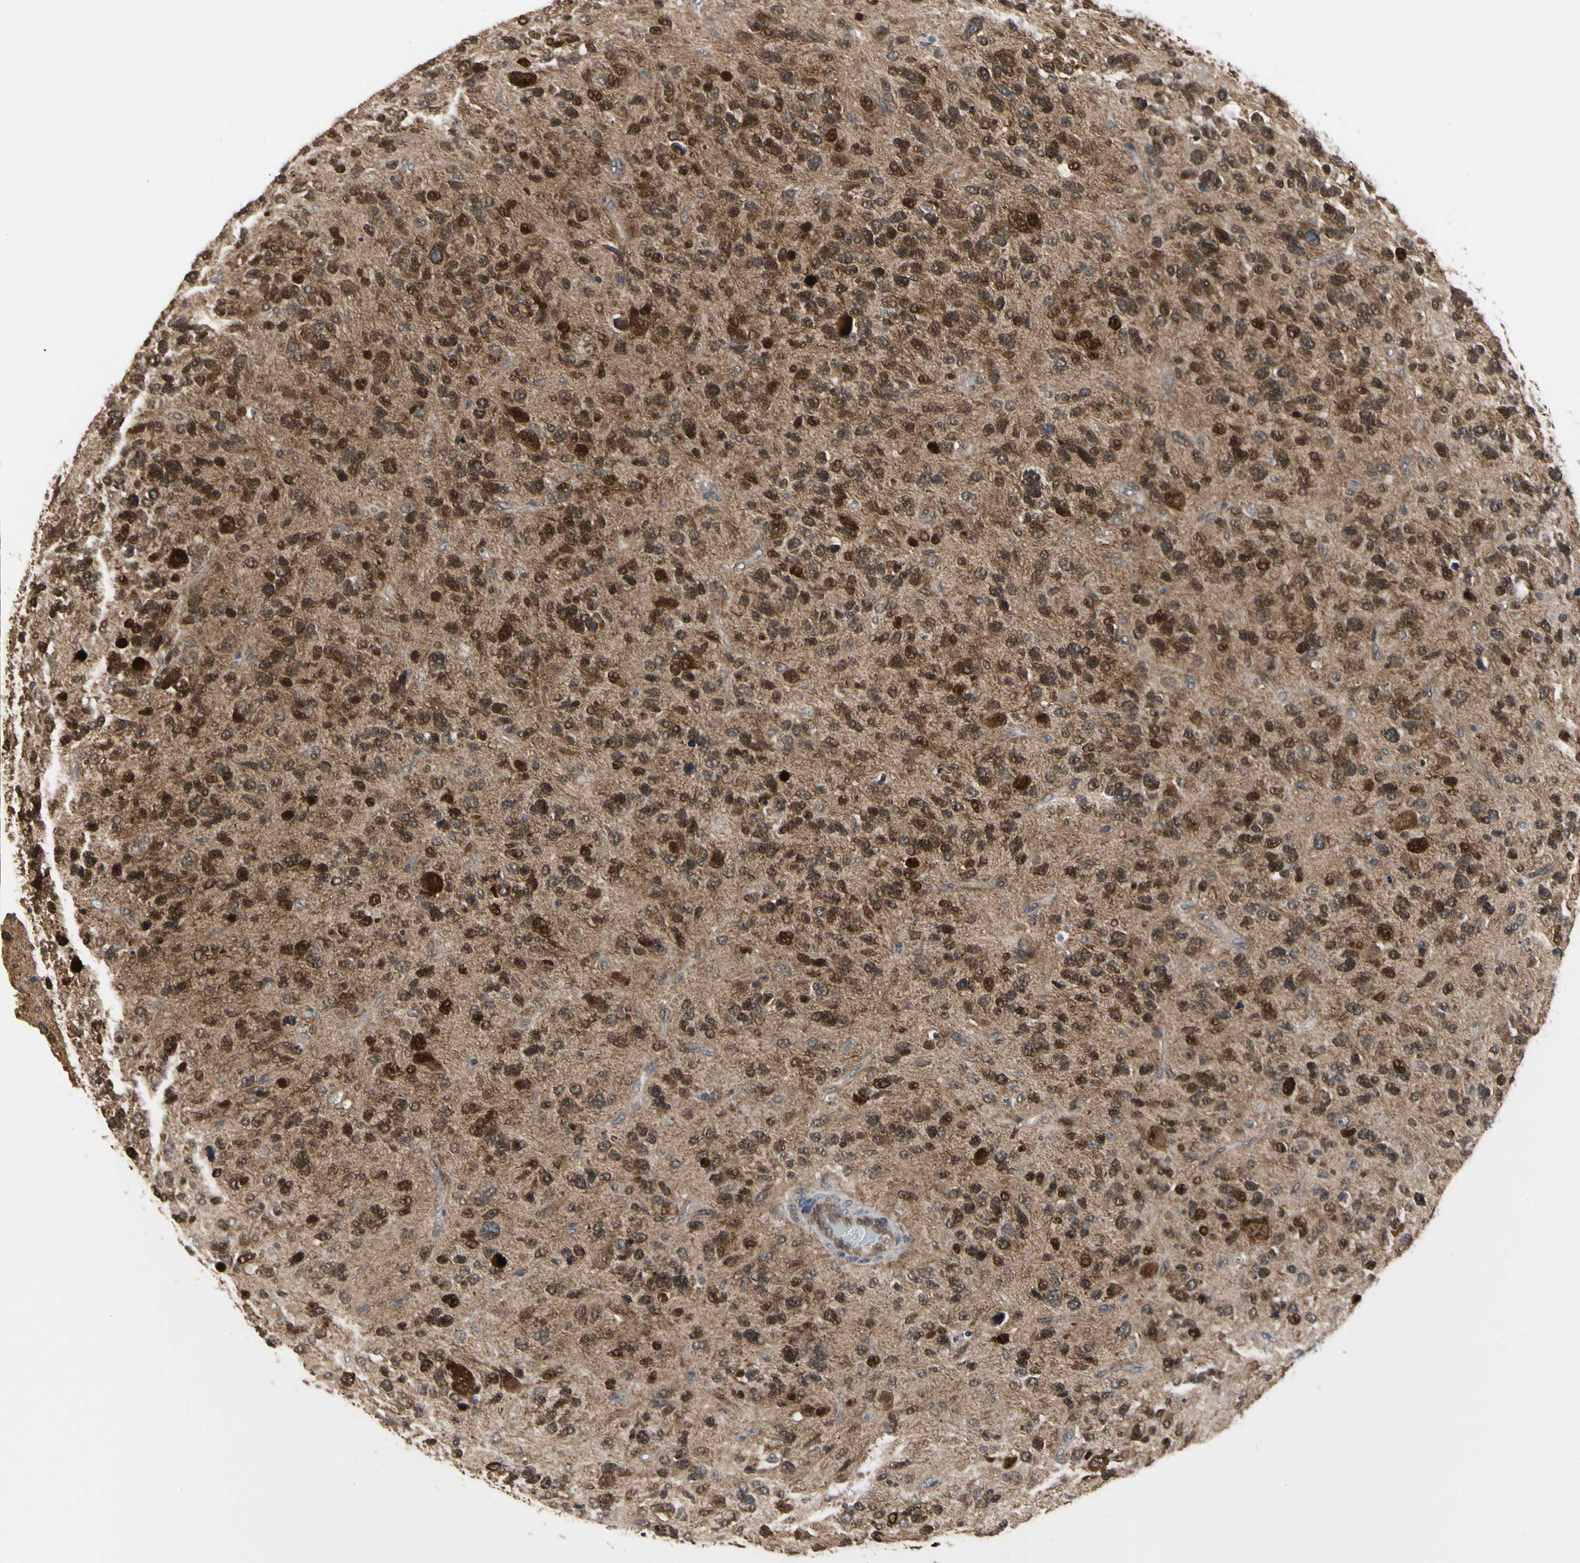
{"staining": {"intensity": "strong", "quantity": ">75%", "location": "cytoplasmic/membranous,nuclear"}, "tissue": "glioma", "cell_type": "Tumor cells", "image_type": "cancer", "snomed": [{"axis": "morphology", "description": "Glioma, malignant, High grade"}, {"axis": "topography", "description": "Brain"}], "caption": "This image reveals malignant glioma (high-grade) stained with IHC to label a protein in brown. The cytoplasmic/membranous and nuclear of tumor cells show strong positivity for the protein. Nuclei are counter-stained blue.", "gene": "CDK5", "patient": {"sex": "female", "age": 58}}